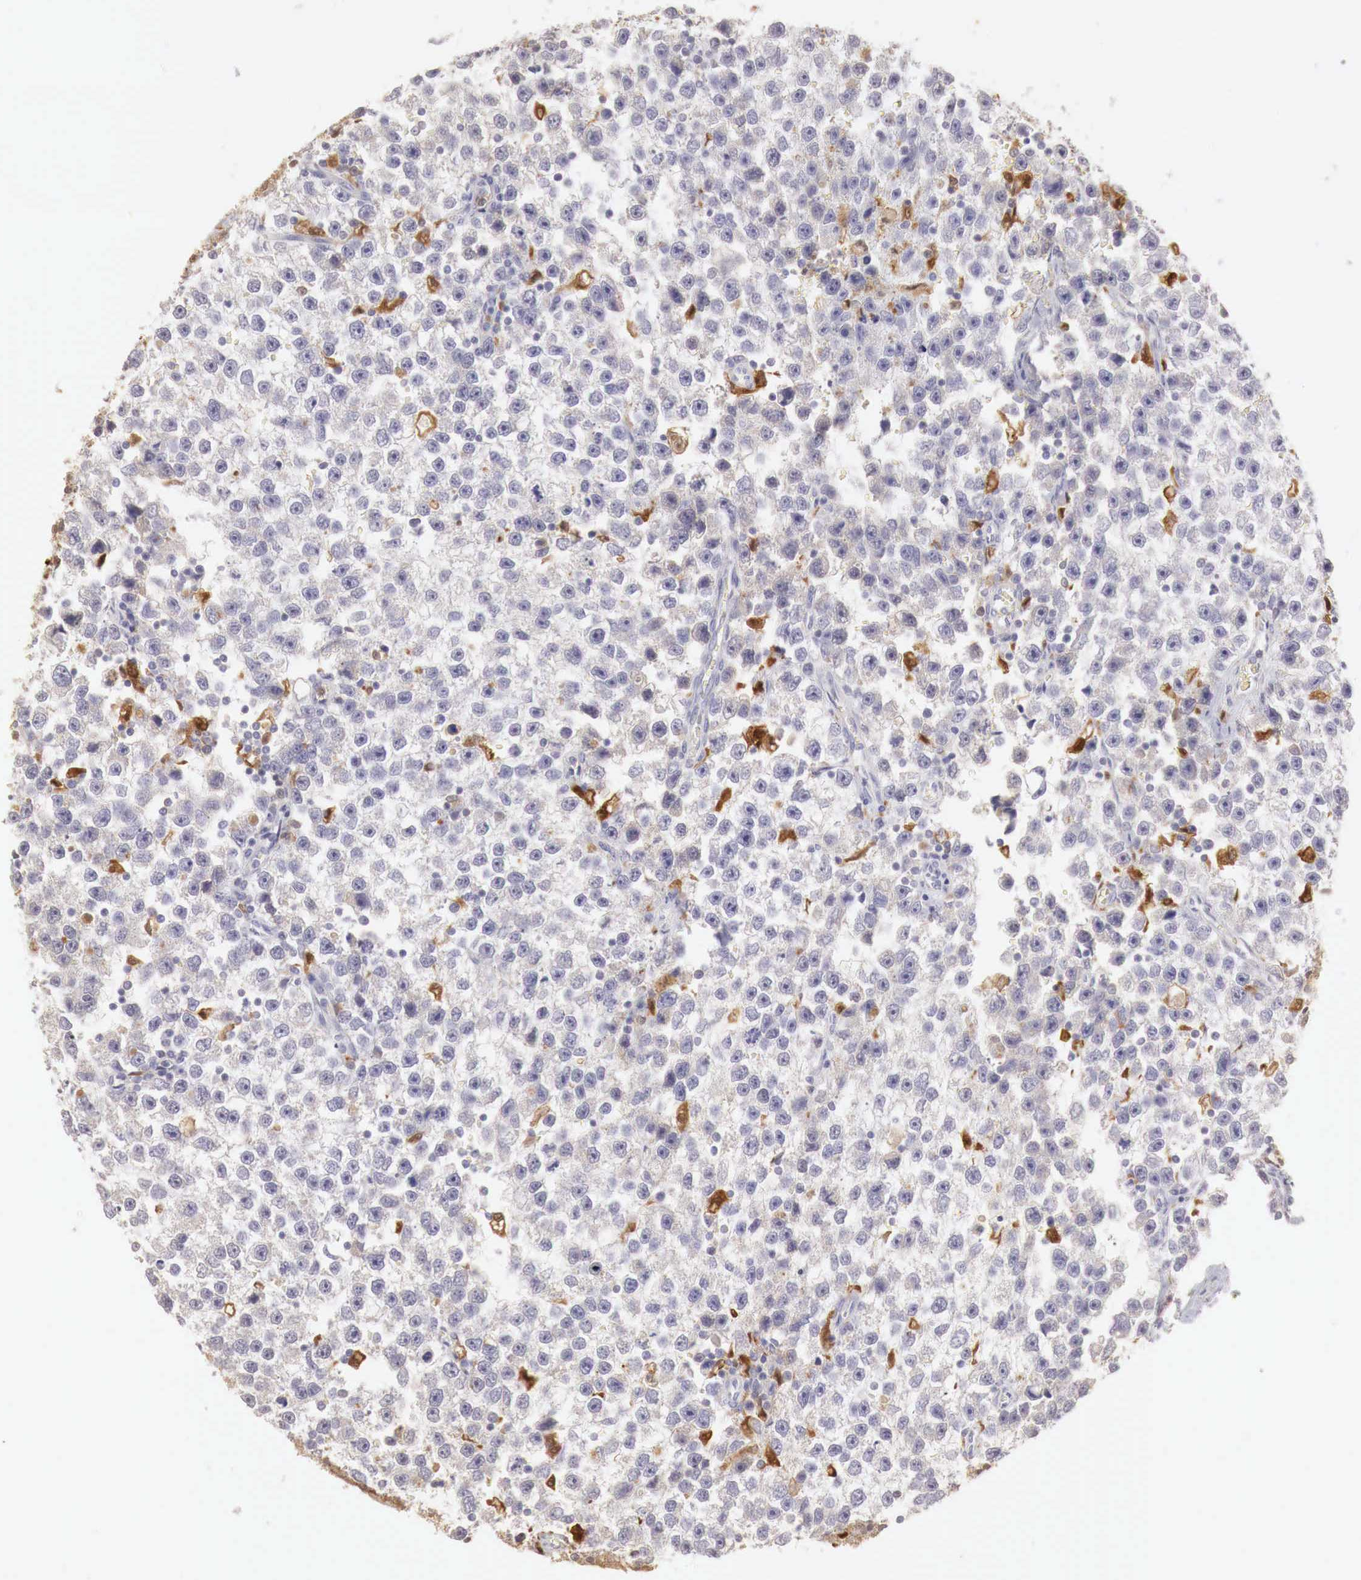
{"staining": {"intensity": "negative", "quantity": "none", "location": "none"}, "tissue": "testis cancer", "cell_type": "Tumor cells", "image_type": "cancer", "snomed": [{"axis": "morphology", "description": "Seminoma, NOS"}, {"axis": "topography", "description": "Testis"}], "caption": "The photomicrograph demonstrates no staining of tumor cells in testis seminoma.", "gene": "RENBP", "patient": {"sex": "male", "age": 33}}